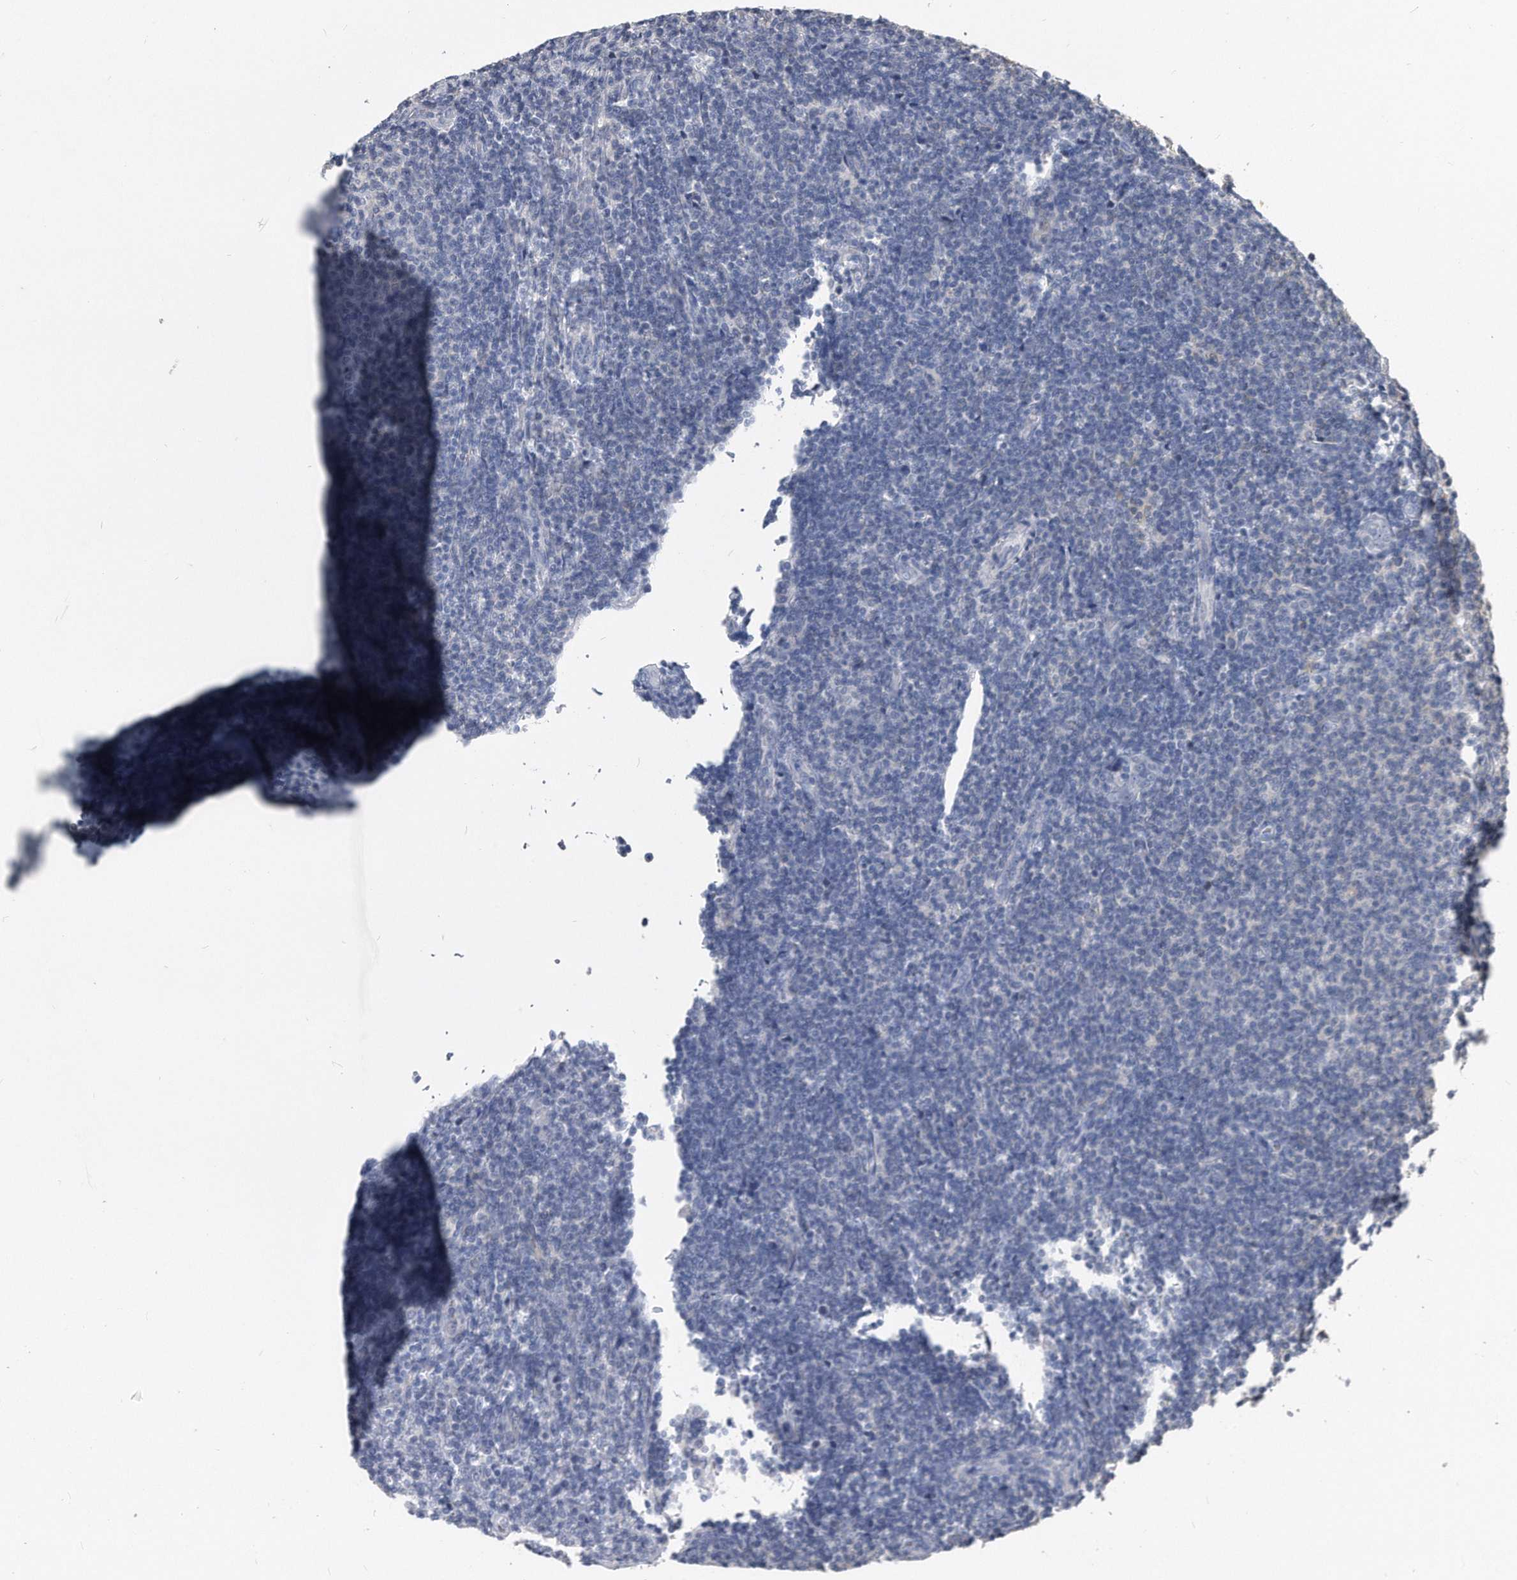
{"staining": {"intensity": "negative", "quantity": "none", "location": "none"}, "tissue": "lymphoma", "cell_type": "Tumor cells", "image_type": "cancer", "snomed": [{"axis": "morphology", "description": "Malignant lymphoma, non-Hodgkin's type, Low grade"}, {"axis": "topography", "description": "Lymph node"}], "caption": "Tumor cells are negative for protein expression in human malignant lymphoma, non-Hodgkin's type (low-grade).", "gene": "IL20RA", "patient": {"sex": "male", "age": 66}}